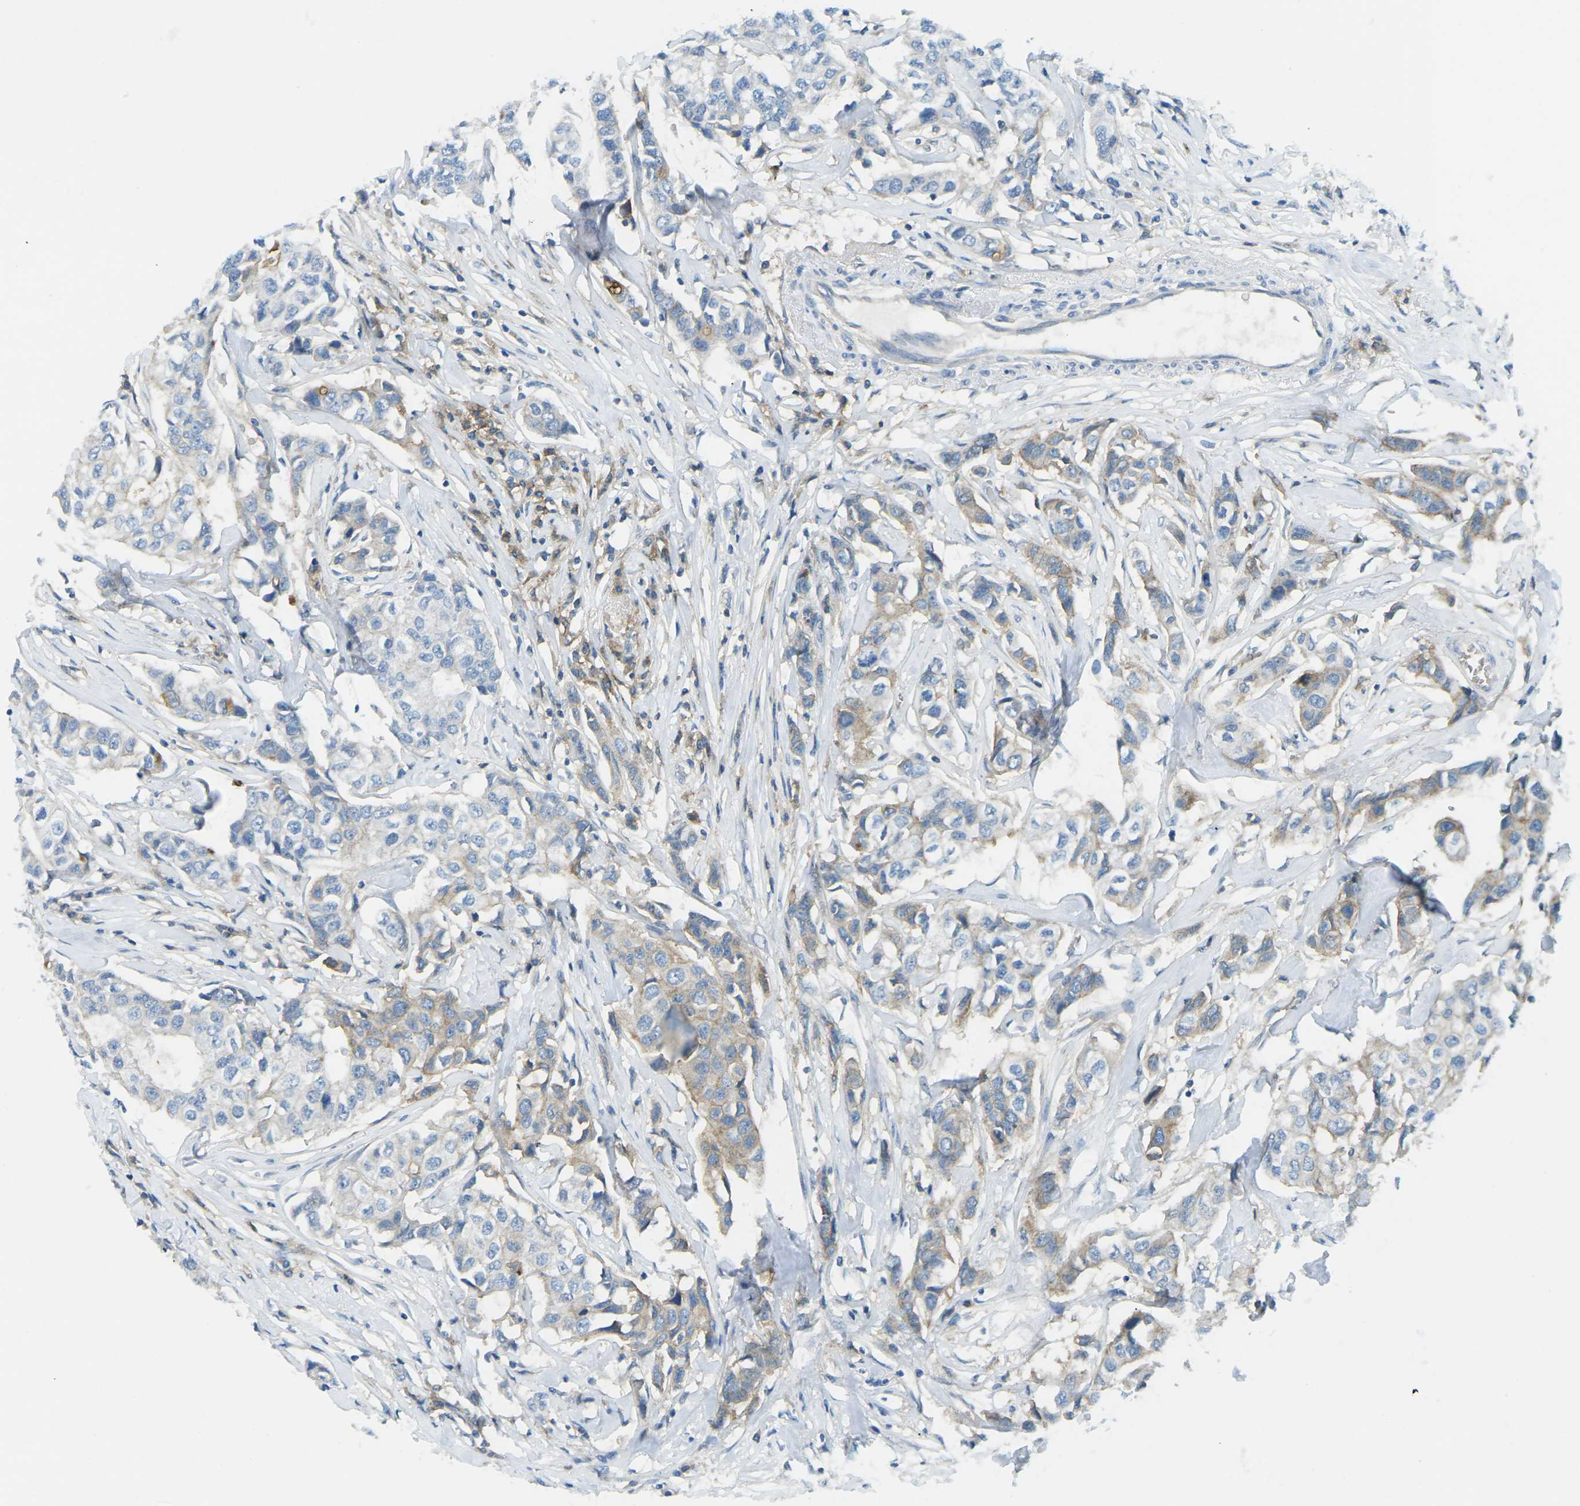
{"staining": {"intensity": "weak", "quantity": ">75%", "location": "cytoplasmic/membranous"}, "tissue": "breast cancer", "cell_type": "Tumor cells", "image_type": "cancer", "snomed": [{"axis": "morphology", "description": "Duct carcinoma"}, {"axis": "topography", "description": "Breast"}], "caption": "Immunohistochemistry (IHC) (DAB) staining of human breast cancer demonstrates weak cytoplasmic/membranous protein positivity in approximately >75% of tumor cells.", "gene": "CD47", "patient": {"sex": "female", "age": 80}}